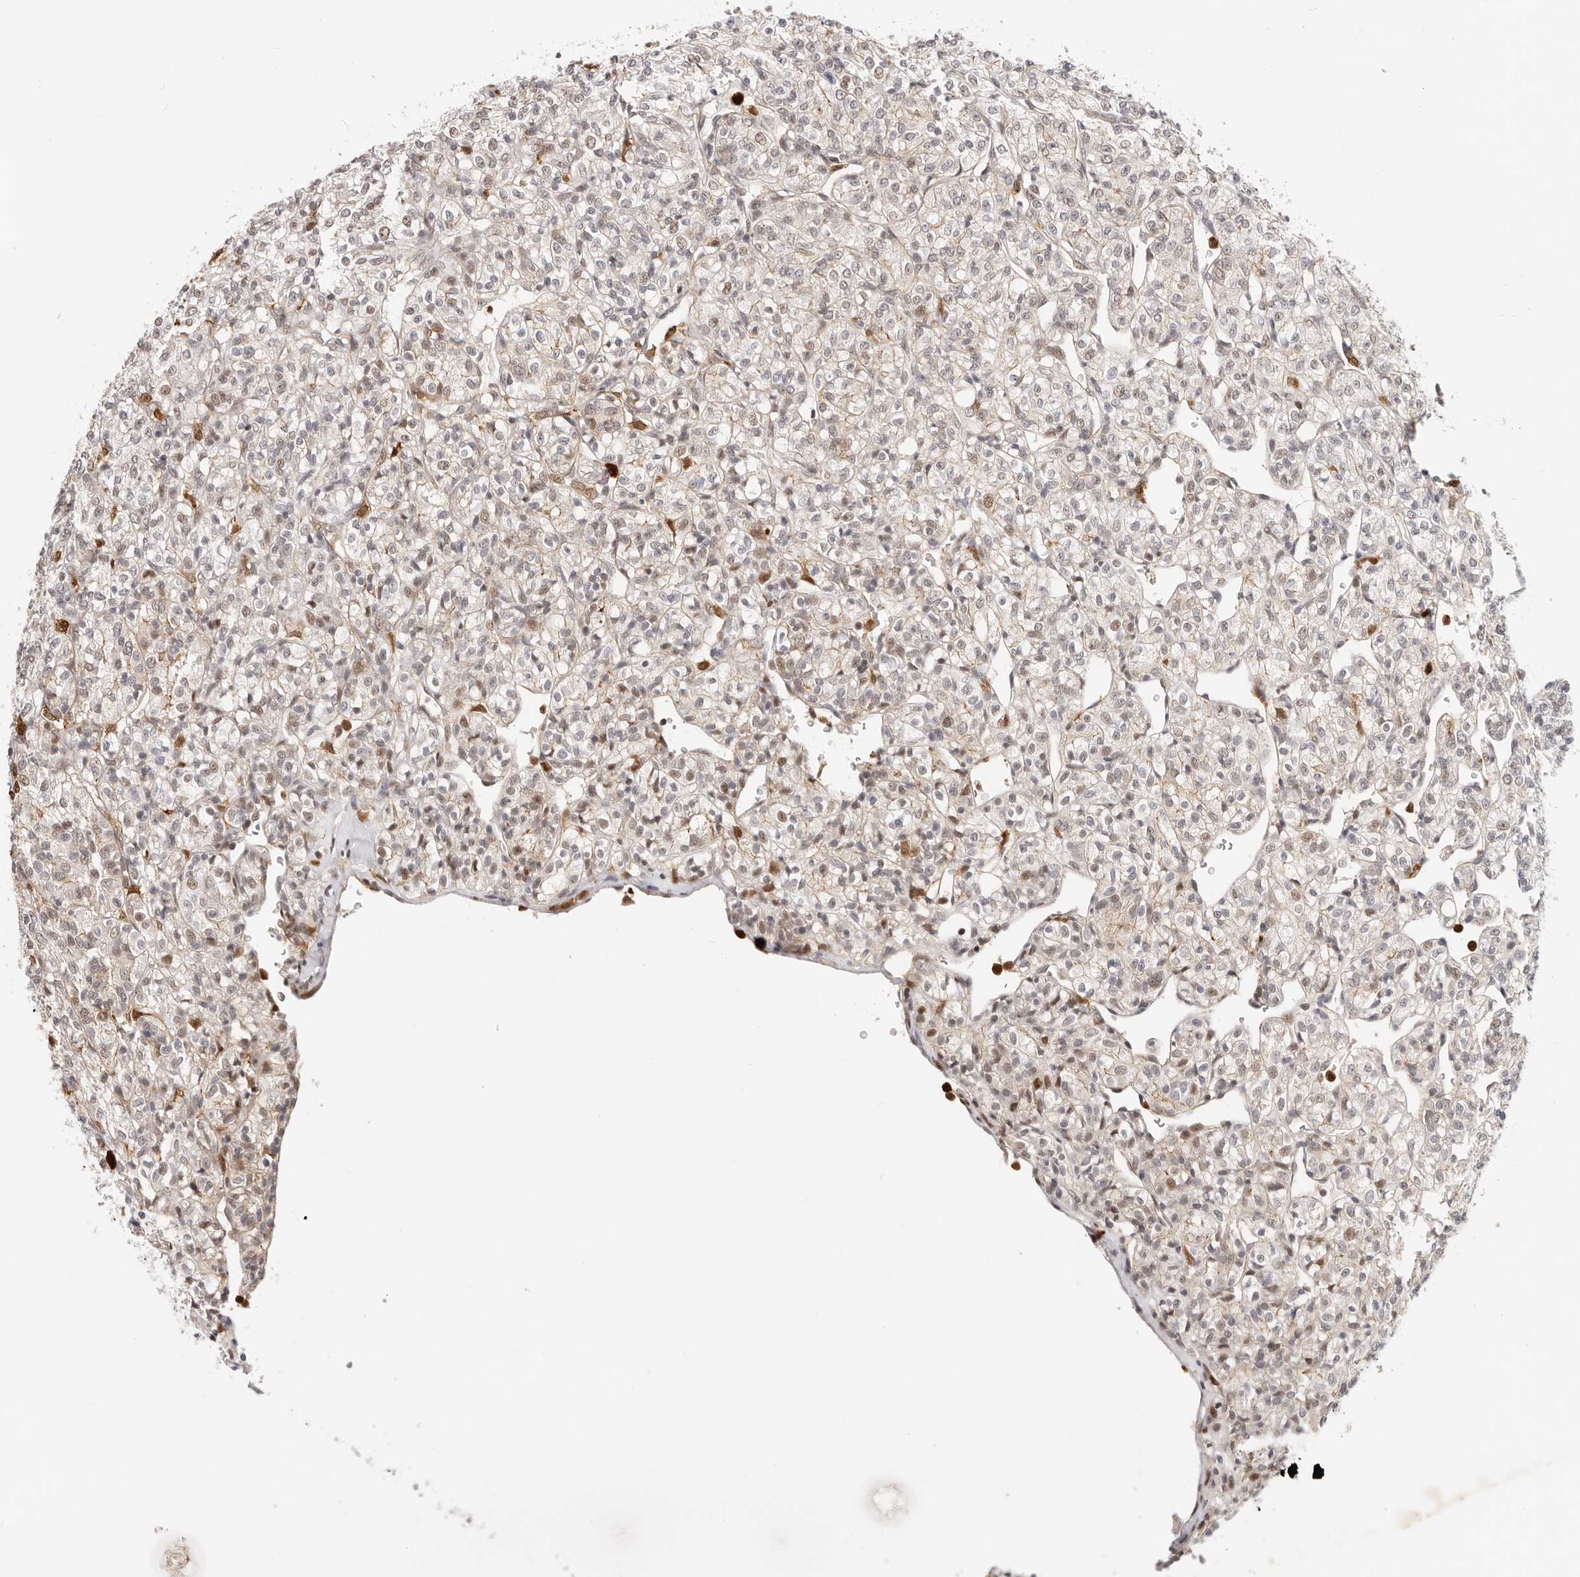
{"staining": {"intensity": "weak", "quantity": "25%-75%", "location": "nuclear"}, "tissue": "renal cancer", "cell_type": "Tumor cells", "image_type": "cancer", "snomed": [{"axis": "morphology", "description": "Adenocarcinoma, NOS"}, {"axis": "topography", "description": "Kidney"}], "caption": "An image showing weak nuclear positivity in approximately 25%-75% of tumor cells in adenocarcinoma (renal), as visualized by brown immunohistochemical staining.", "gene": "AFDN", "patient": {"sex": "male", "age": 77}}